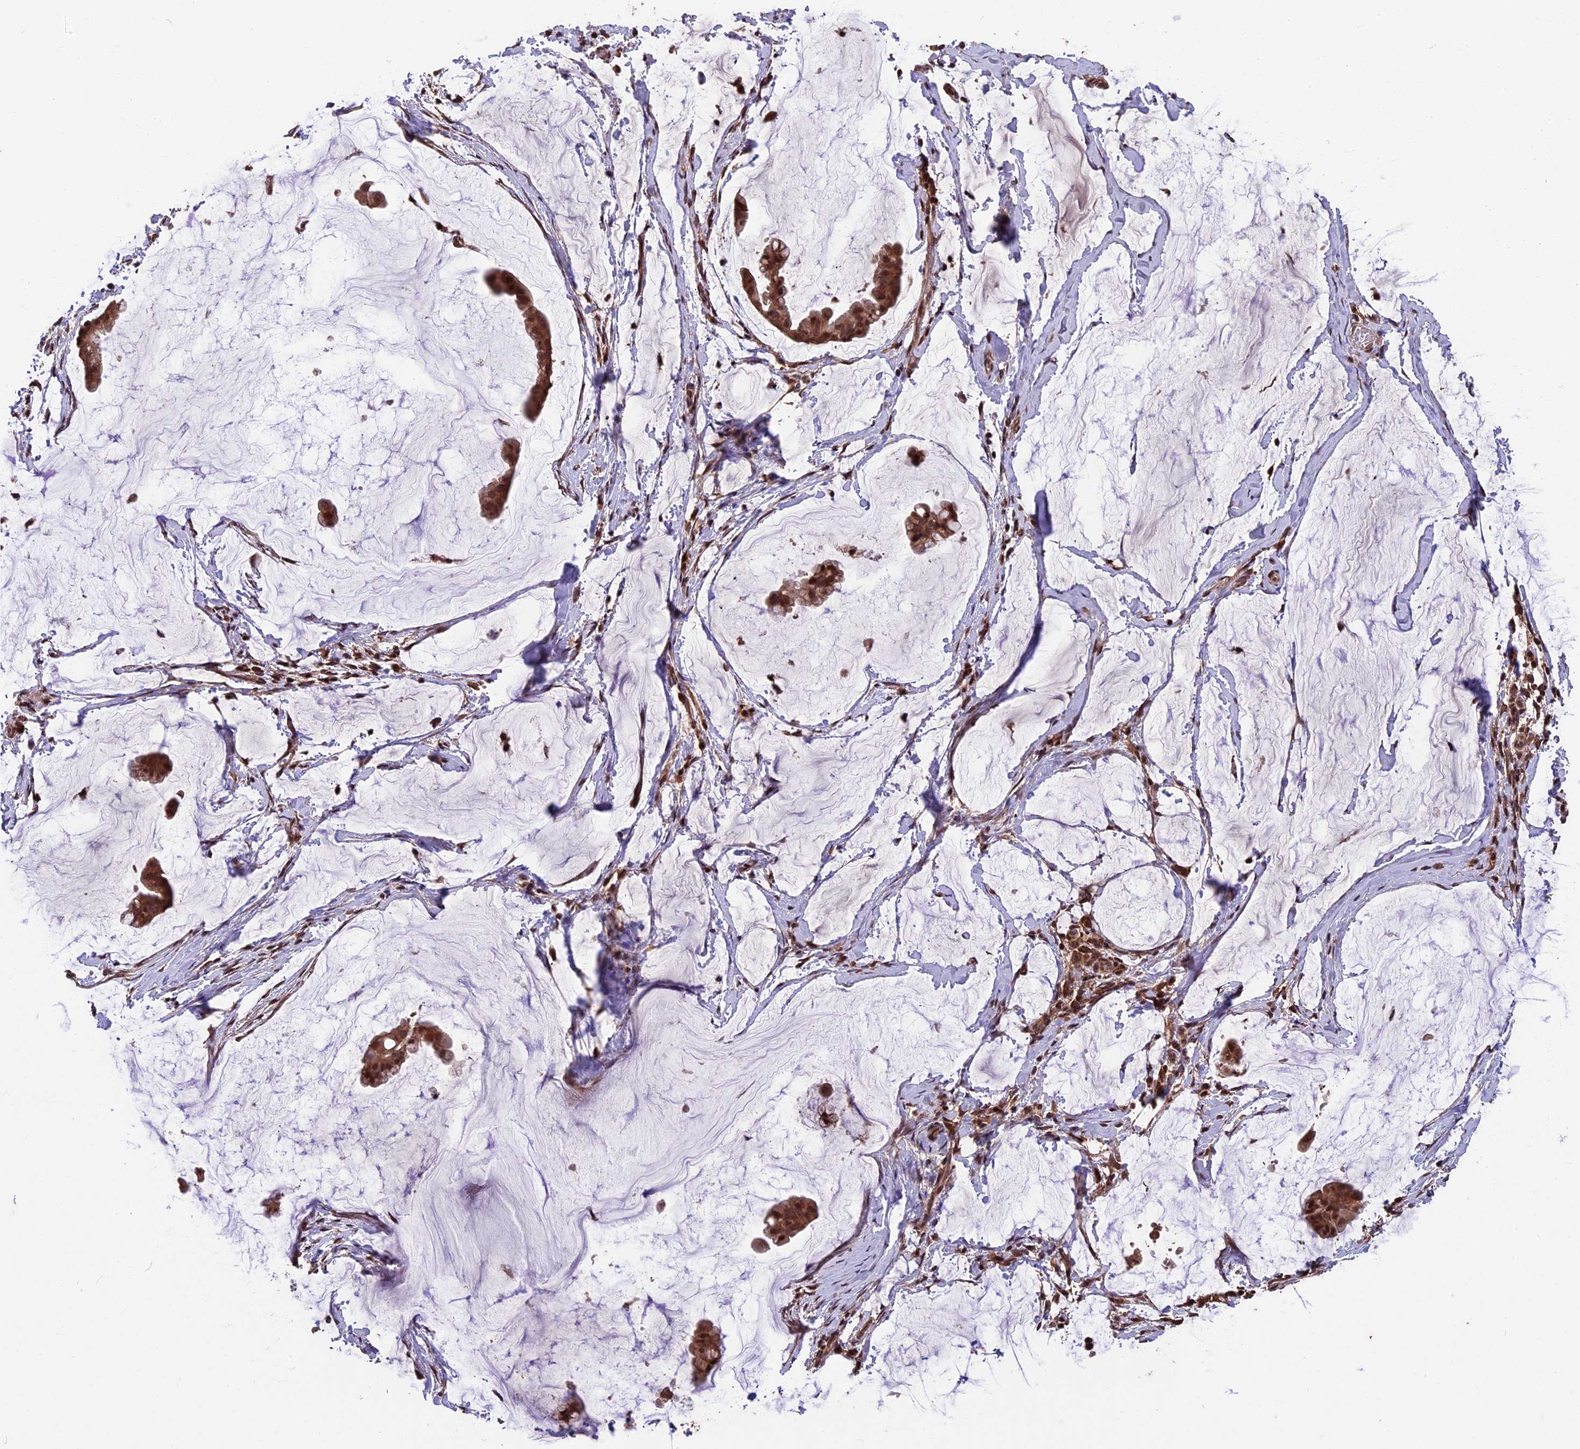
{"staining": {"intensity": "strong", "quantity": ">75%", "location": "cytoplasmic/membranous,nuclear"}, "tissue": "ovarian cancer", "cell_type": "Tumor cells", "image_type": "cancer", "snomed": [{"axis": "morphology", "description": "Cystadenocarcinoma, mucinous, NOS"}, {"axis": "topography", "description": "Ovary"}], "caption": "High-magnification brightfield microscopy of ovarian cancer (mucinous cystadenocarcinoma) stained with DAB (3,3'-diaminobenzidine) (brown) and counterstained with hematoxylin (blue). tumor cells exhibit strong cytoplasmic/membranous and nuclear positivity is identified in approximately>75% of cells.", "gene": "ZNF598", "patient": {"sex": "female", "age": 73}}